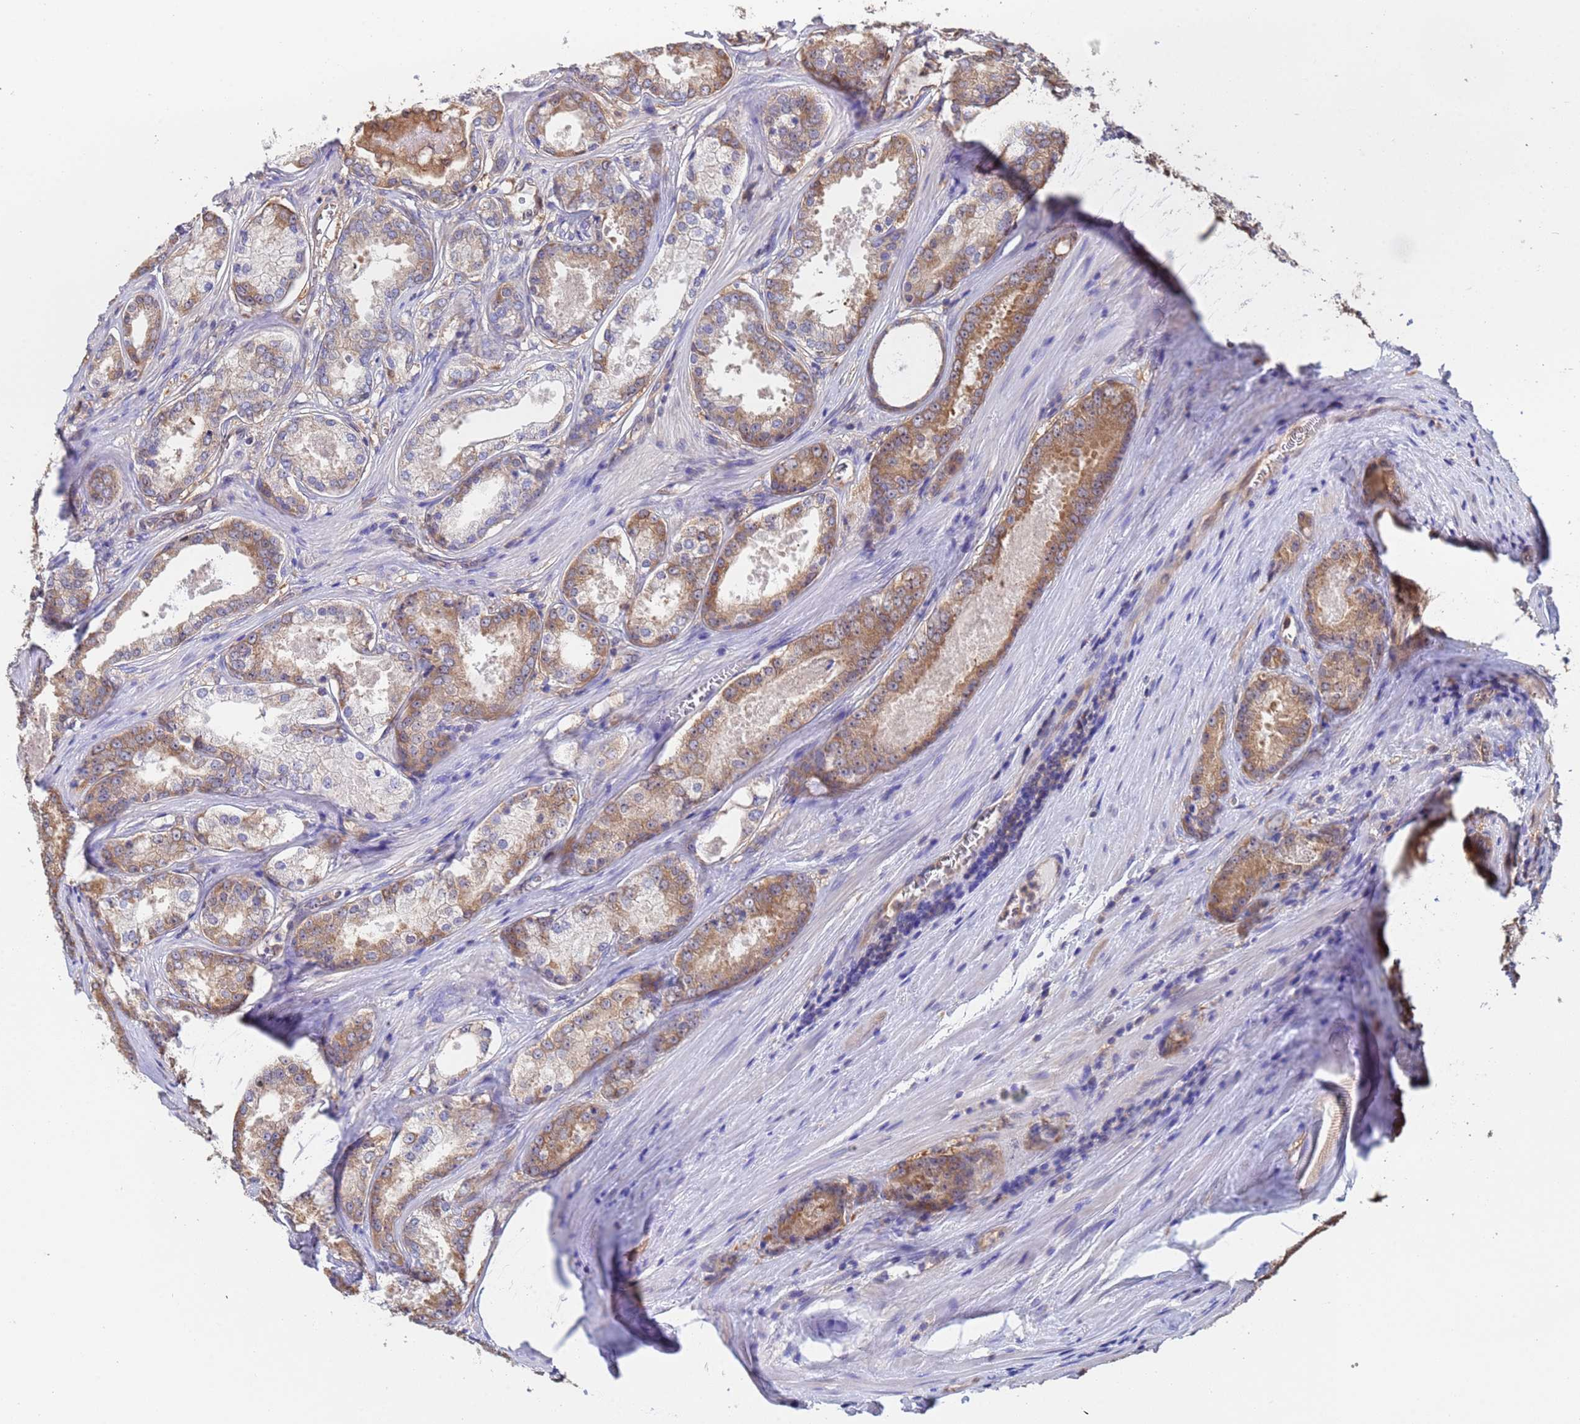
{"staining": {"intensity": "moderate", "quantity": "25%-75%", "location": "cytoplasmic/membranous"}, "tissue": "prostate cancer", "cell_type": "Tumor cells", "image_type": "cancer", "snomed": [{"axis": "morphology", "description": "Adenocarcinoma, Low grade"}, {"axis": "topography", "description": "Prostate"}], "caption": "This image displays immunohistochemistry (IHC) staining of human prostate cancer (adenocarcinoma (low-grade)), with medium moderate cytoplasmic/membranous staining in about 25%-75% of tumor cells.", "gene": "FAM25A", "patient": {"sex": "male", "age": 68}}